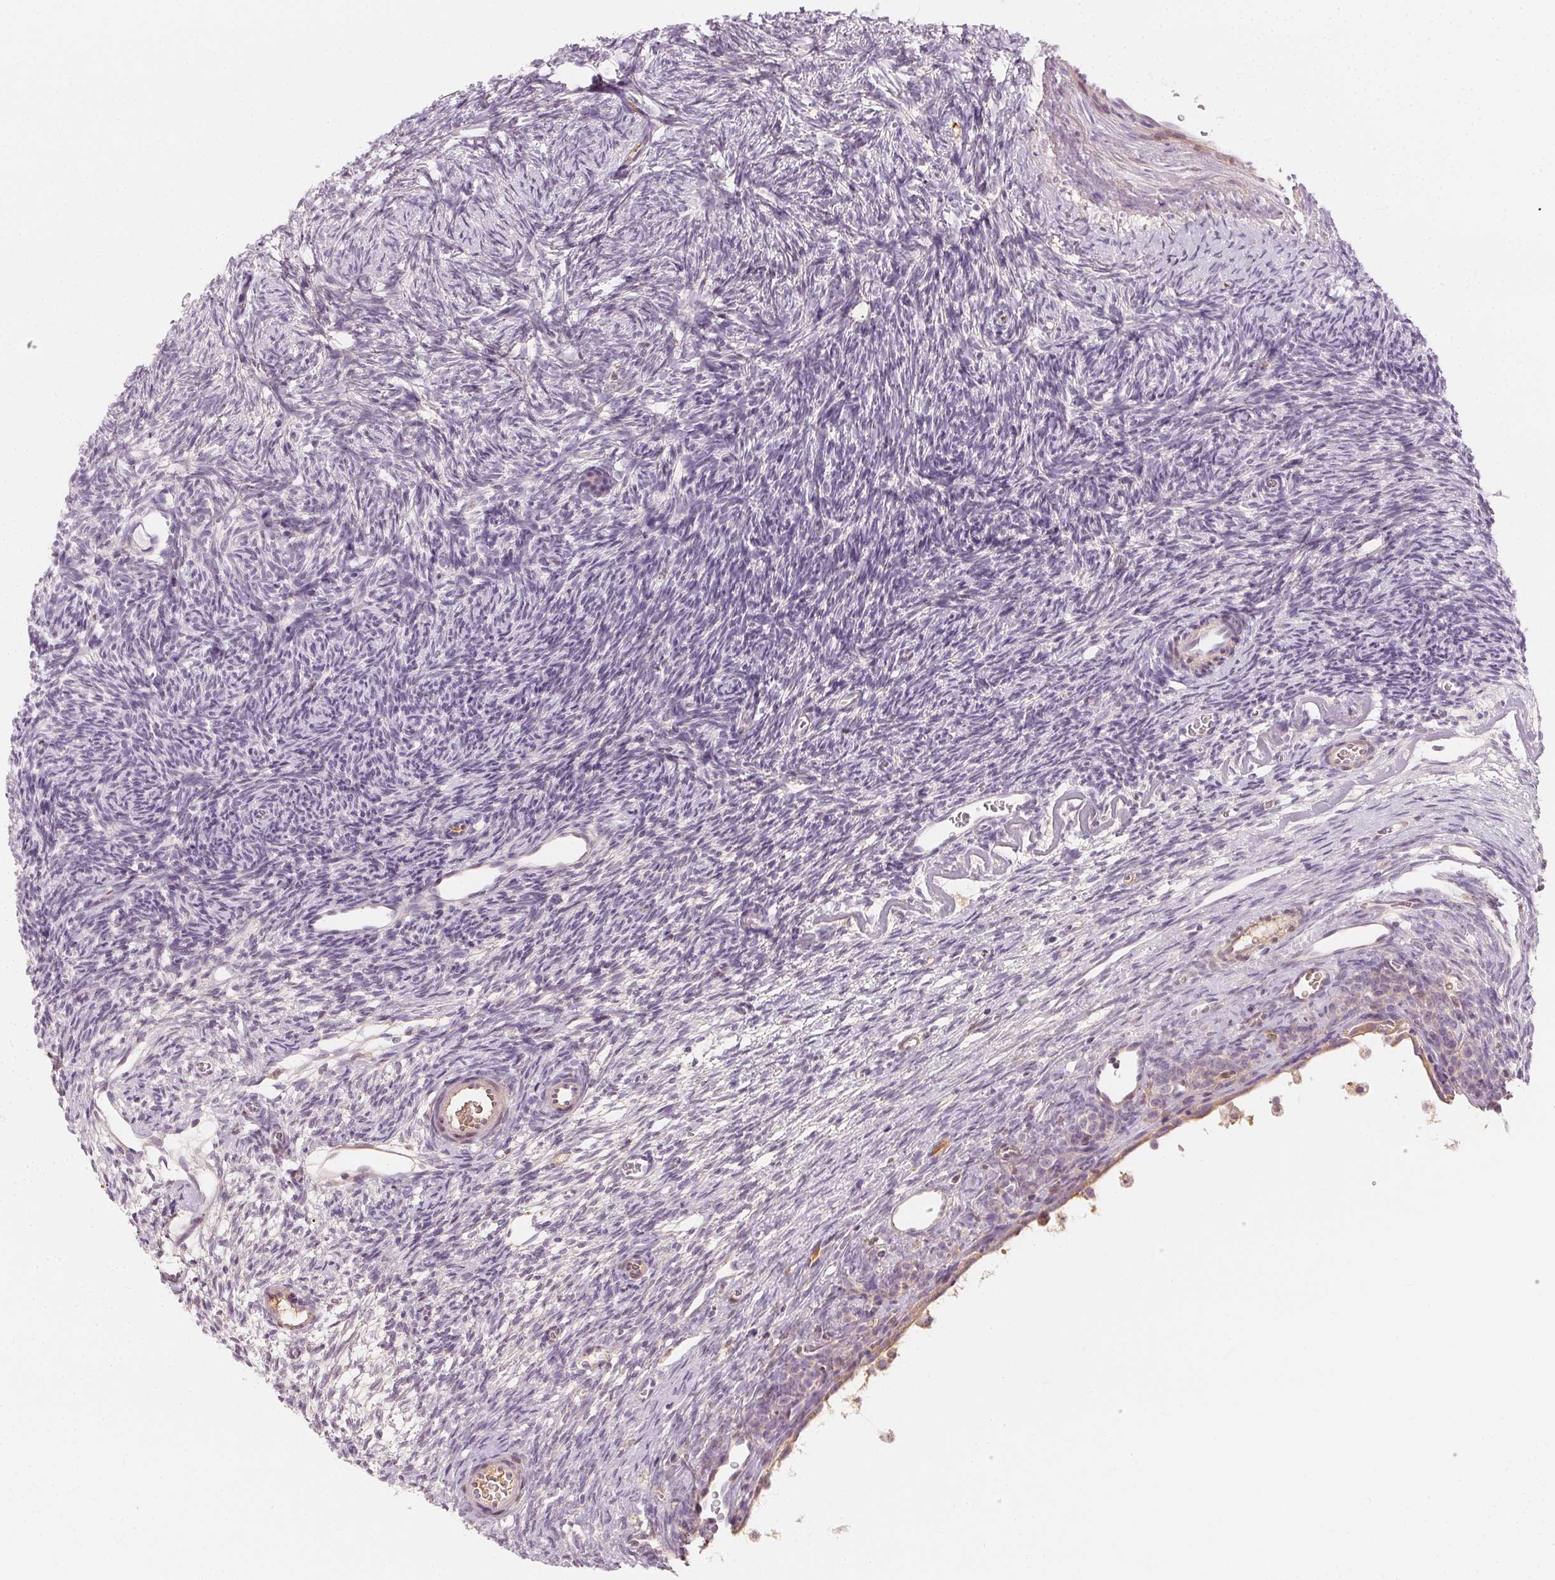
{"staining": {"intensity": "negative", "quantity": "none", "location": "none"}, "tissue": "ovary", "cell_type": "Follicle cells", "image_type": "normal", "snomed": [{"axis": "morphology", "description": "Normal tissue, NOS"}, {"axis": "topography", "description": "Ovary"}], "caption": "Follicle cells are negative for brown protein staining in normal ovary. Brightfield microscopy of IHC stained with DAB (3,3'-diaminobenzidine) (brown) and hematoxylin (blue), captured at high magnification.", "gene": "AFM", "patient": {"sex": "female", "age": 34}}